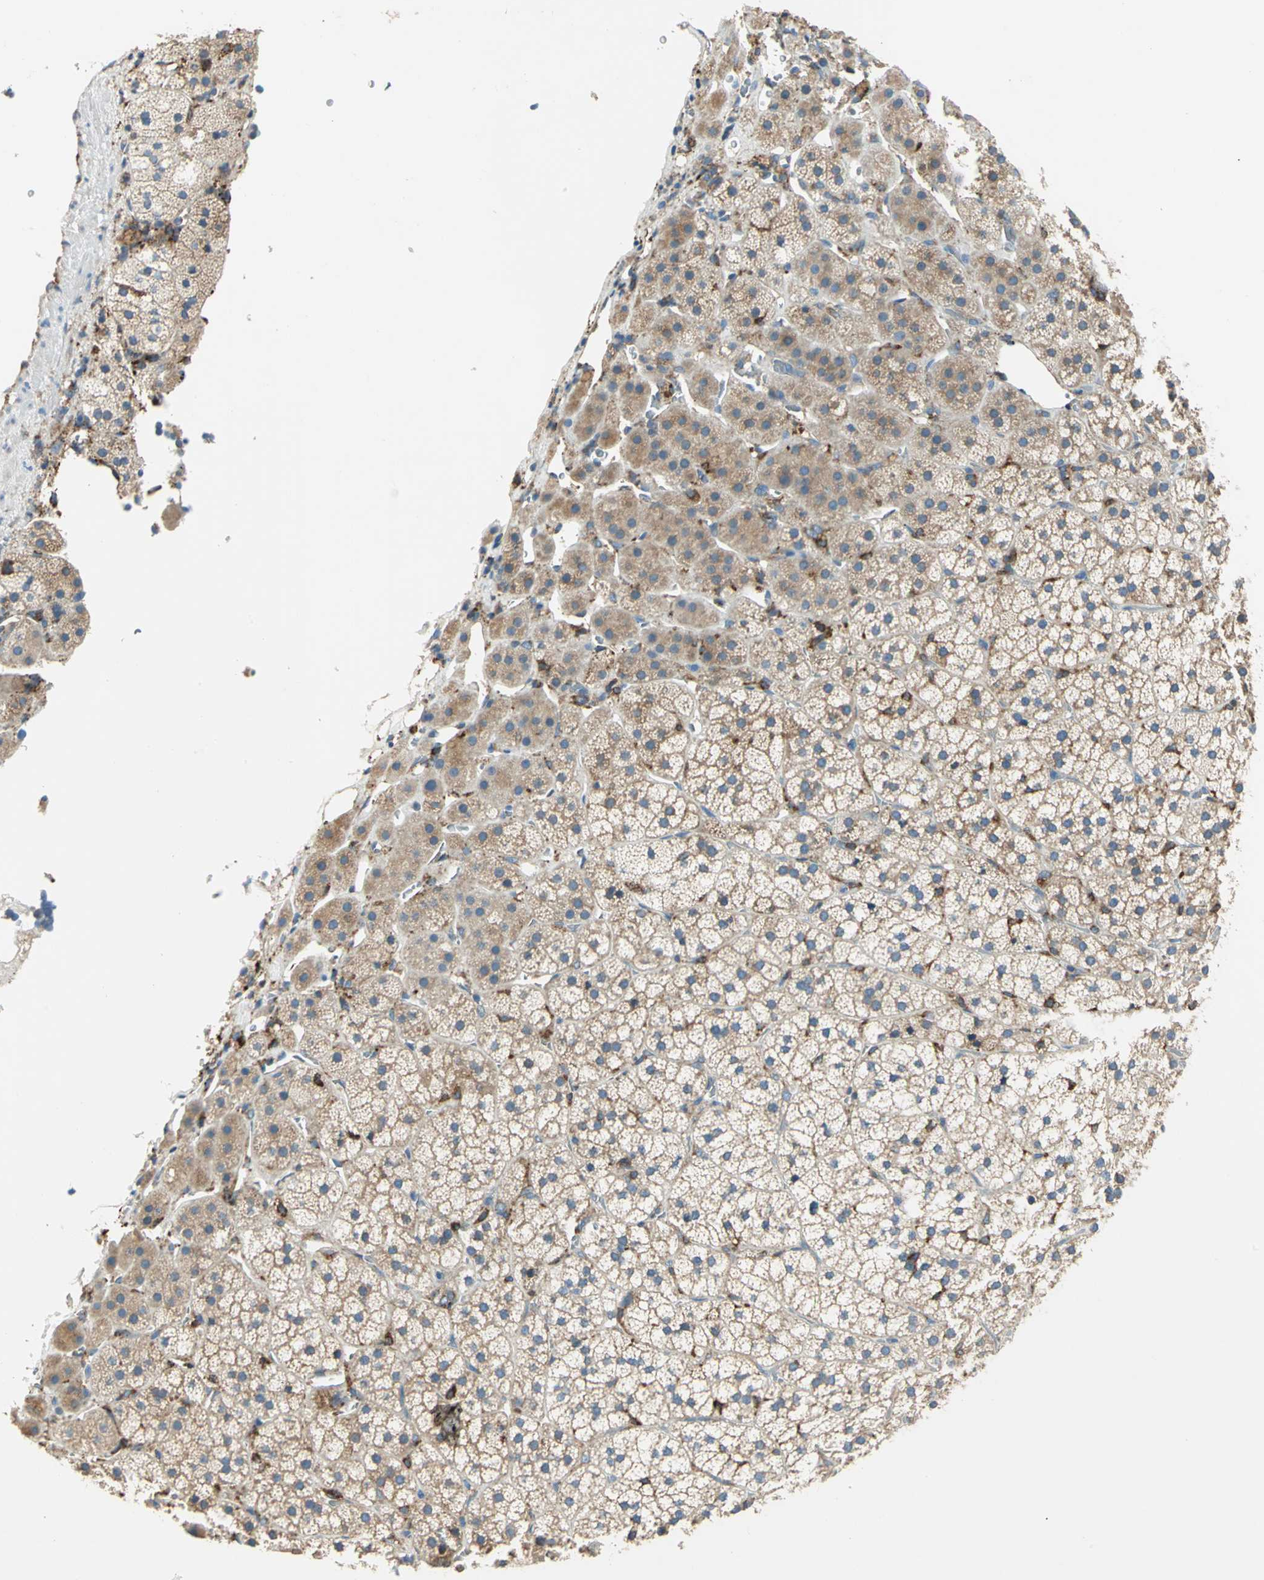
{"staining": {"intensity": "weak", "quantity": ">75%", "location": "cytoplasmic/membranous"}, "tissue": "adrenal gland", "cell_type": "Glandular cells", "image_type": "normal", "snomed": [{"axis": "morphology", "description": "Normal tissue, NOS"}, {"axis": "topography", "description": "Adrenal gland"}], "caption": "Immunohistochemical staining of unremarkable human adrenal gland displays low levels of weak cytoplasmic/membranous expression in approximately >75% of glandular cells. The staining is performed using DAB brown chromogen to label protein expression. The nuclei are counter-stained blue using hematoxylin.", "gene": "PDIA4", "patient": {"sex": "female", "age": 44}}